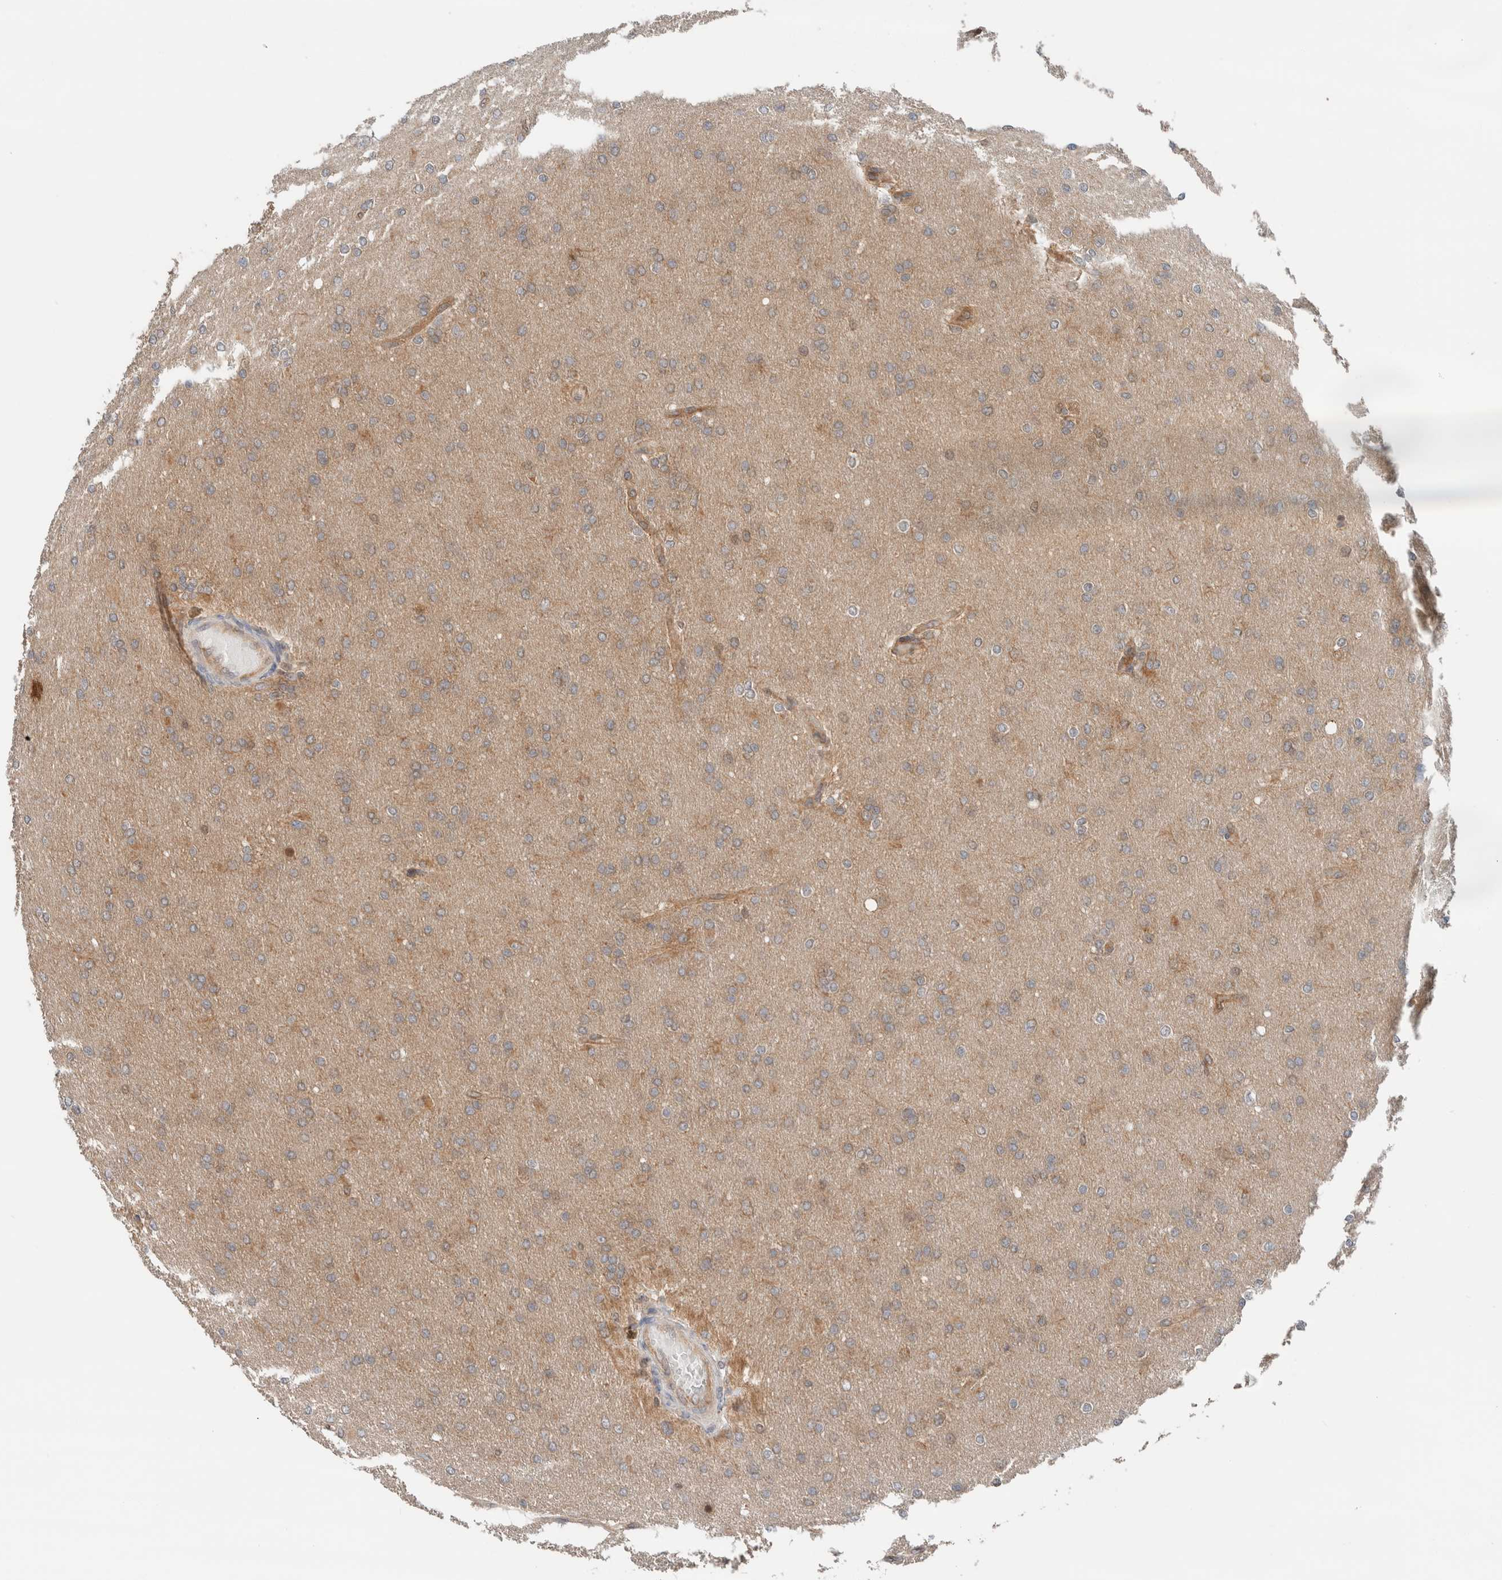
{"staining": {"intensity": "moderate", "quantity": "<25%", "location": "cytoplasmic/membranous"}, "tissue": "glioma", "cell_type": "Tumor cells", "image_type": "cancer", "snomed": [{"axis": "morphology", "description": "Glioma, malignant, High grade"}, {"axis": "topography", "description": "Cerebral cortex"}], "caption": "The micrograph shows immunohistochemical staining of malignant glioma (high-grade). There is moderate cytoplasmic/membranous positivity is identified in approximately <25% of tumor cells.", "gene": "XPNPEP1", "patient": {"sex": "female", "age": 36}}